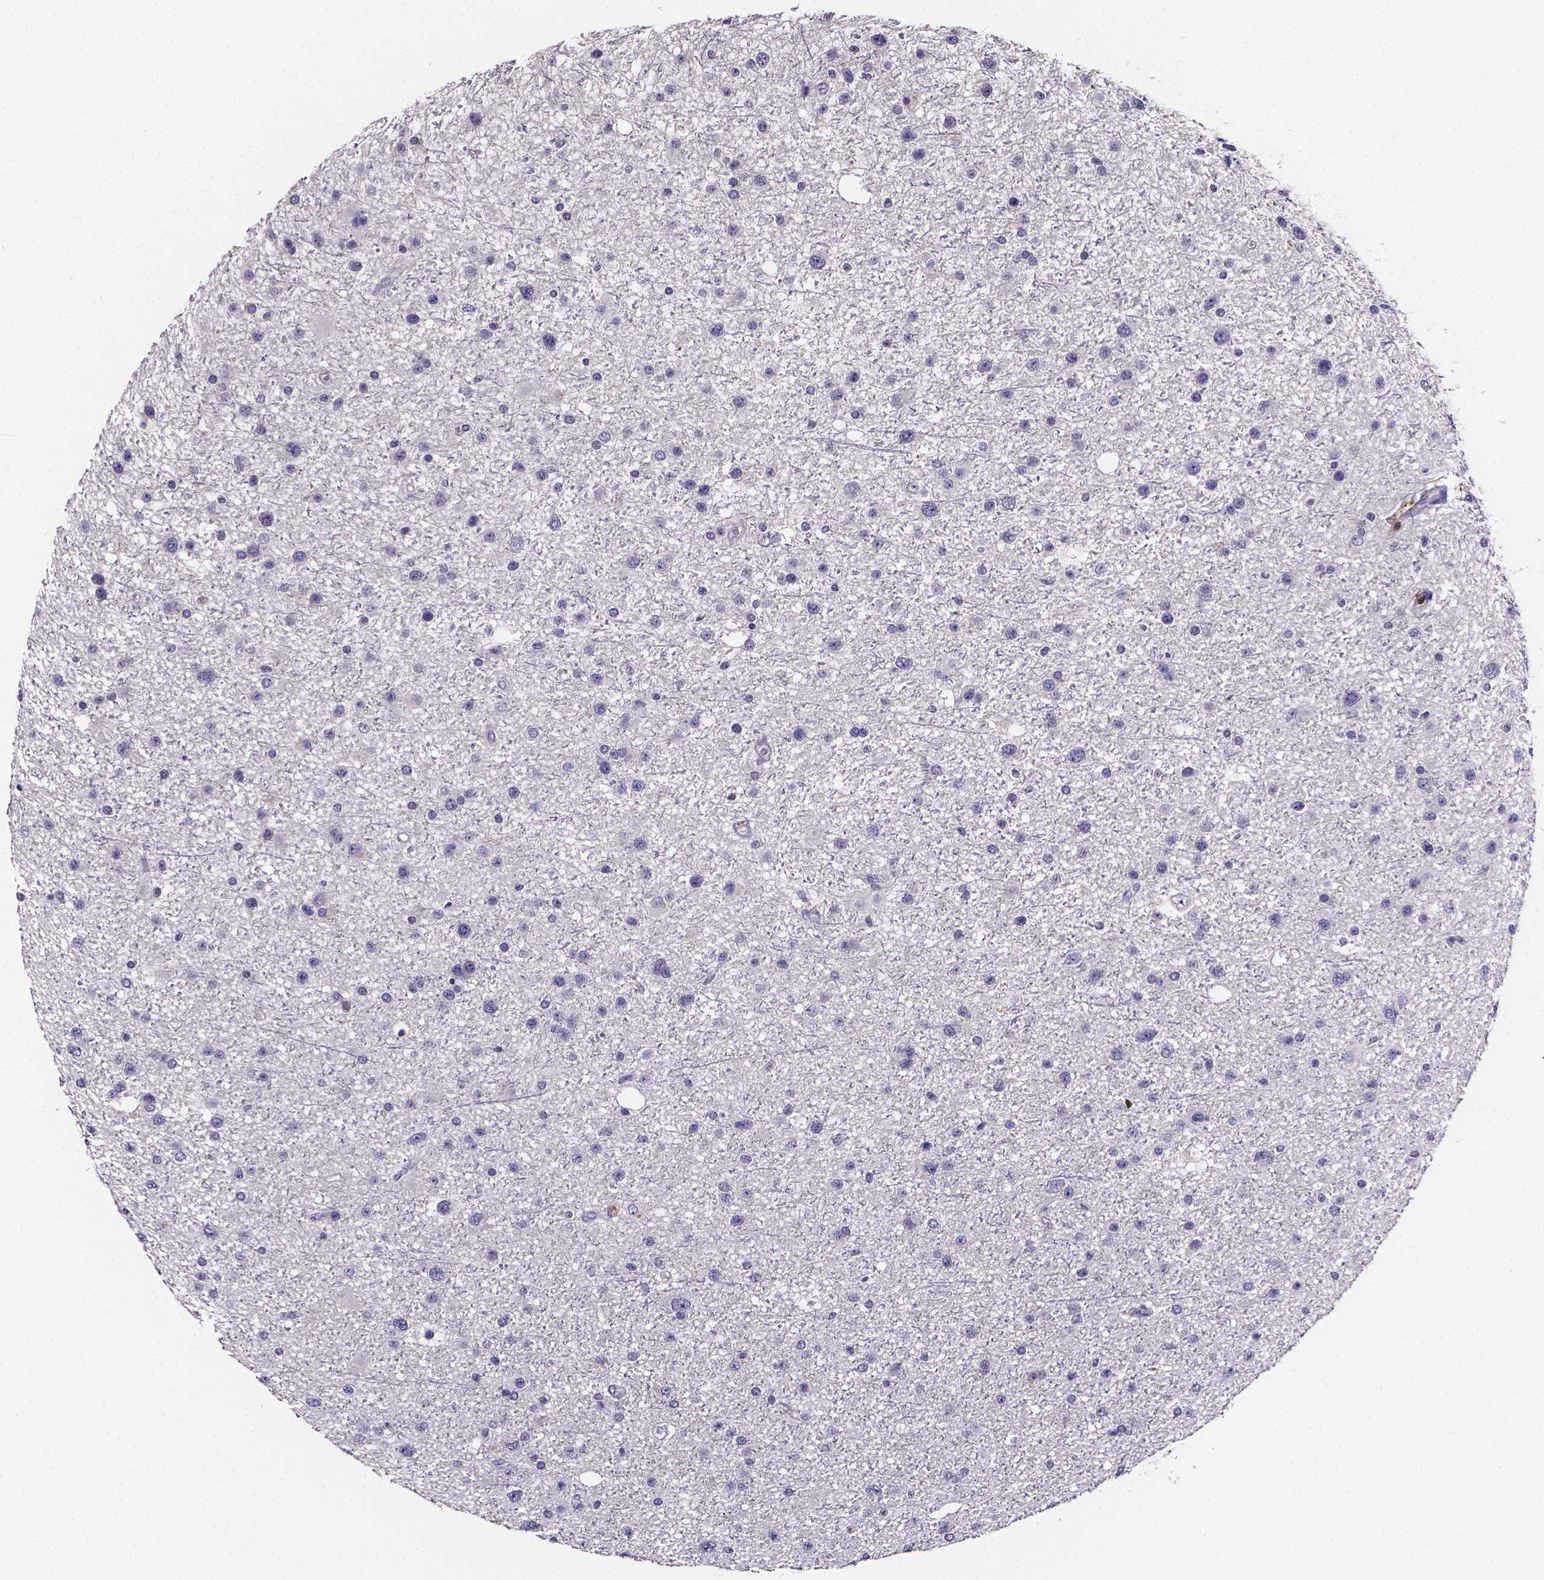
{"staining": {"intensity": "negative", "quantity": "none", "location": "none"}, "tissue": "glioma", "cell_type": "Tumor cells", "image_type": "cancer", "snomed": [{"axis": "morphology", "description": "Glioma, malignant, Low grade"}, {"axis": "topography", "description": "Brain"}], "caption": "IHC image of neoplastic tissue: glioma stained with DAB reveals no significant protein staining in tumor cells. Nuclei are stained in blue.", "gene": "THEMIS", "patient": {"sex": "female", "age": 32}}